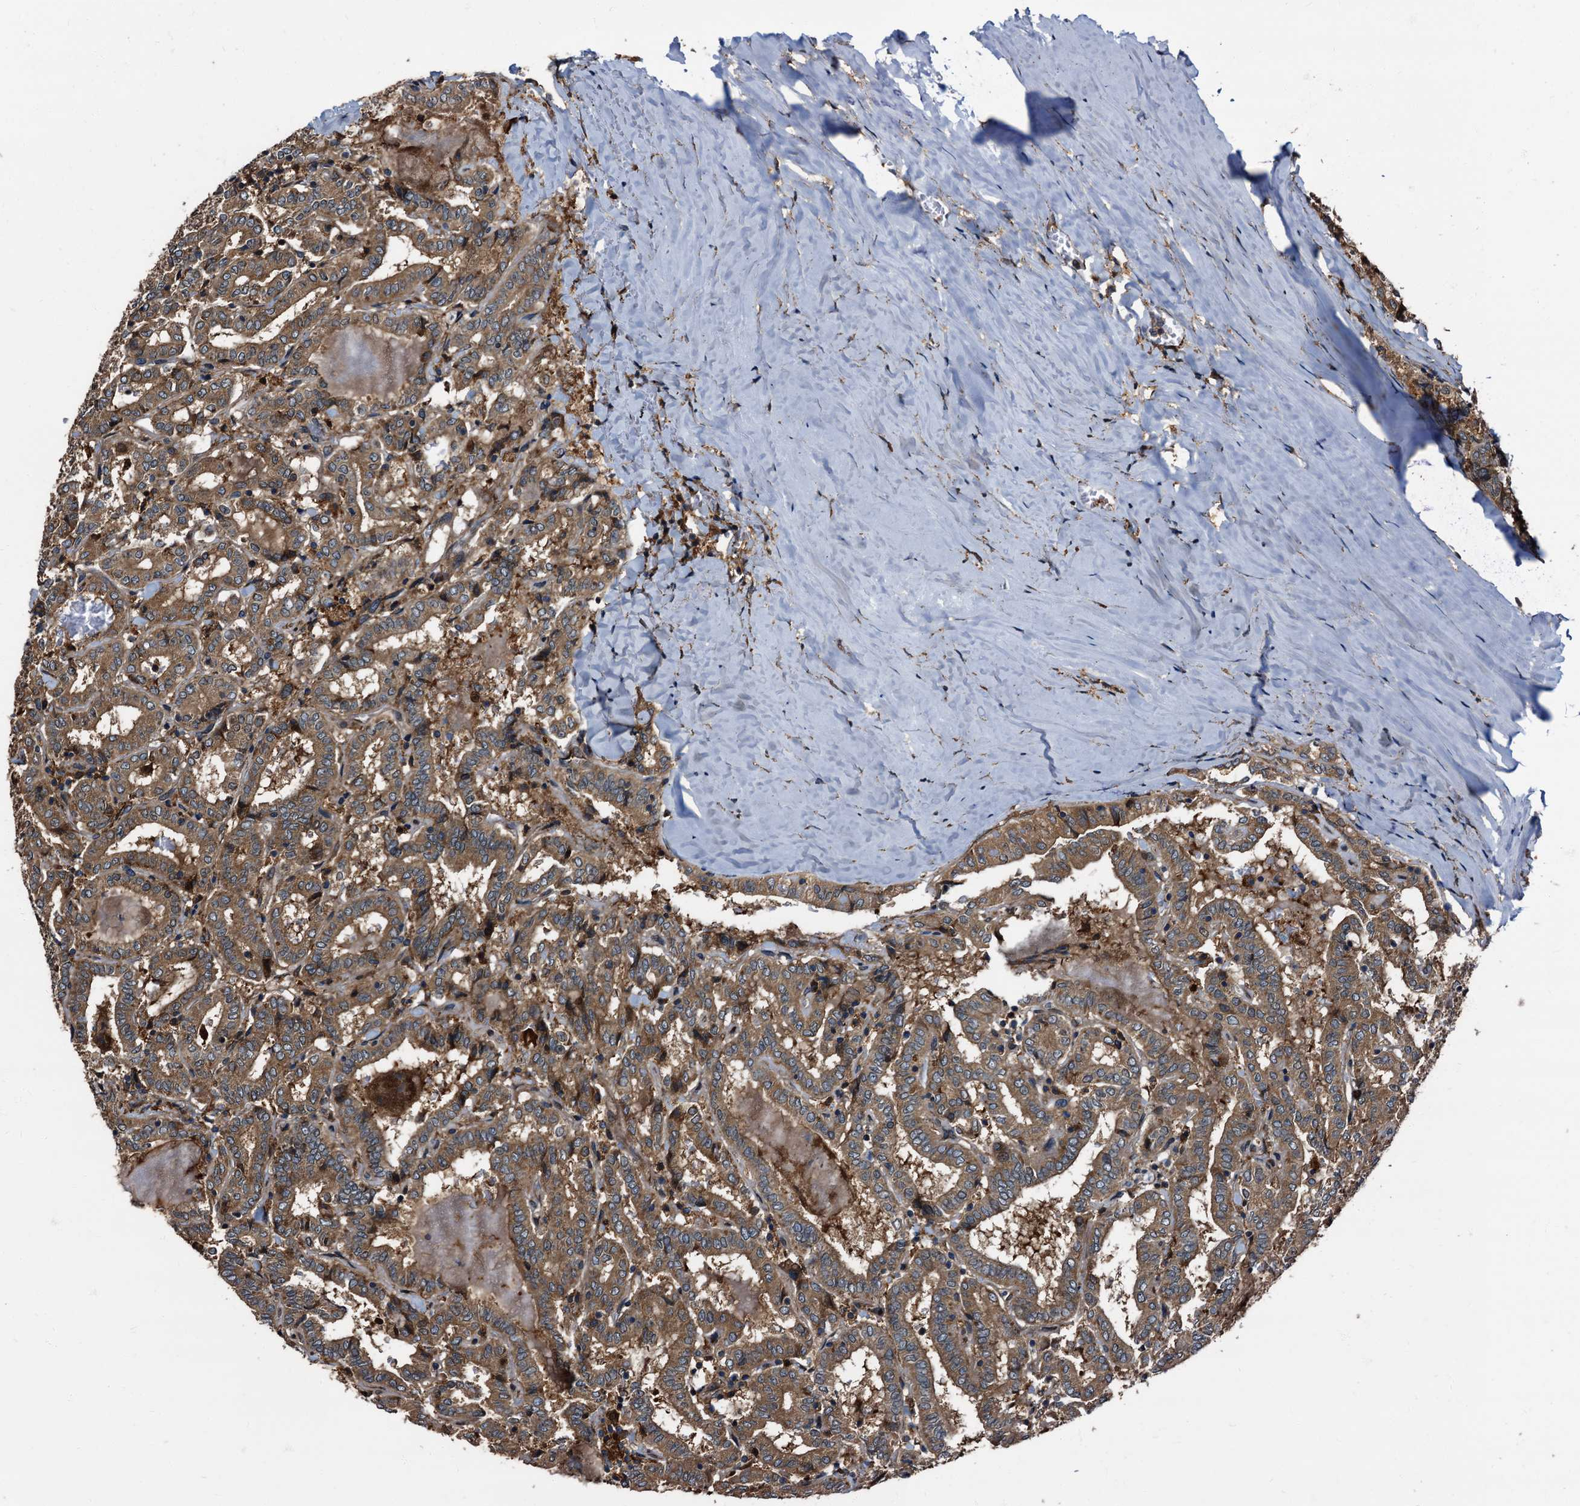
{"staining": {"intensity": "moderate", "quantity": ">75%", "location": "cytoplasmic/membranous"}, "tissue": "thyroid cancer", "cell_type": "Tumor cells", "image_type": "cancer", "snomed": [{"axis": "morphology", "description": "Papillary adenocarcinoma, NOS"}, {"axis": "topography", "description": "Thyroid gland"}], "caption": "Thyroid cancer stained with DAB (3,3'-diaminobenzidine) immunohistochemistry (IHC) exhibits medium levels of moderate cytoplasmic/membranous positivity in approximately >75% of tumor cells. (brown staining indicates protein expression, while blue staining denotes nuclei).", "gene": "PEX5", "patient": {"sex": "female", "age": 72}}